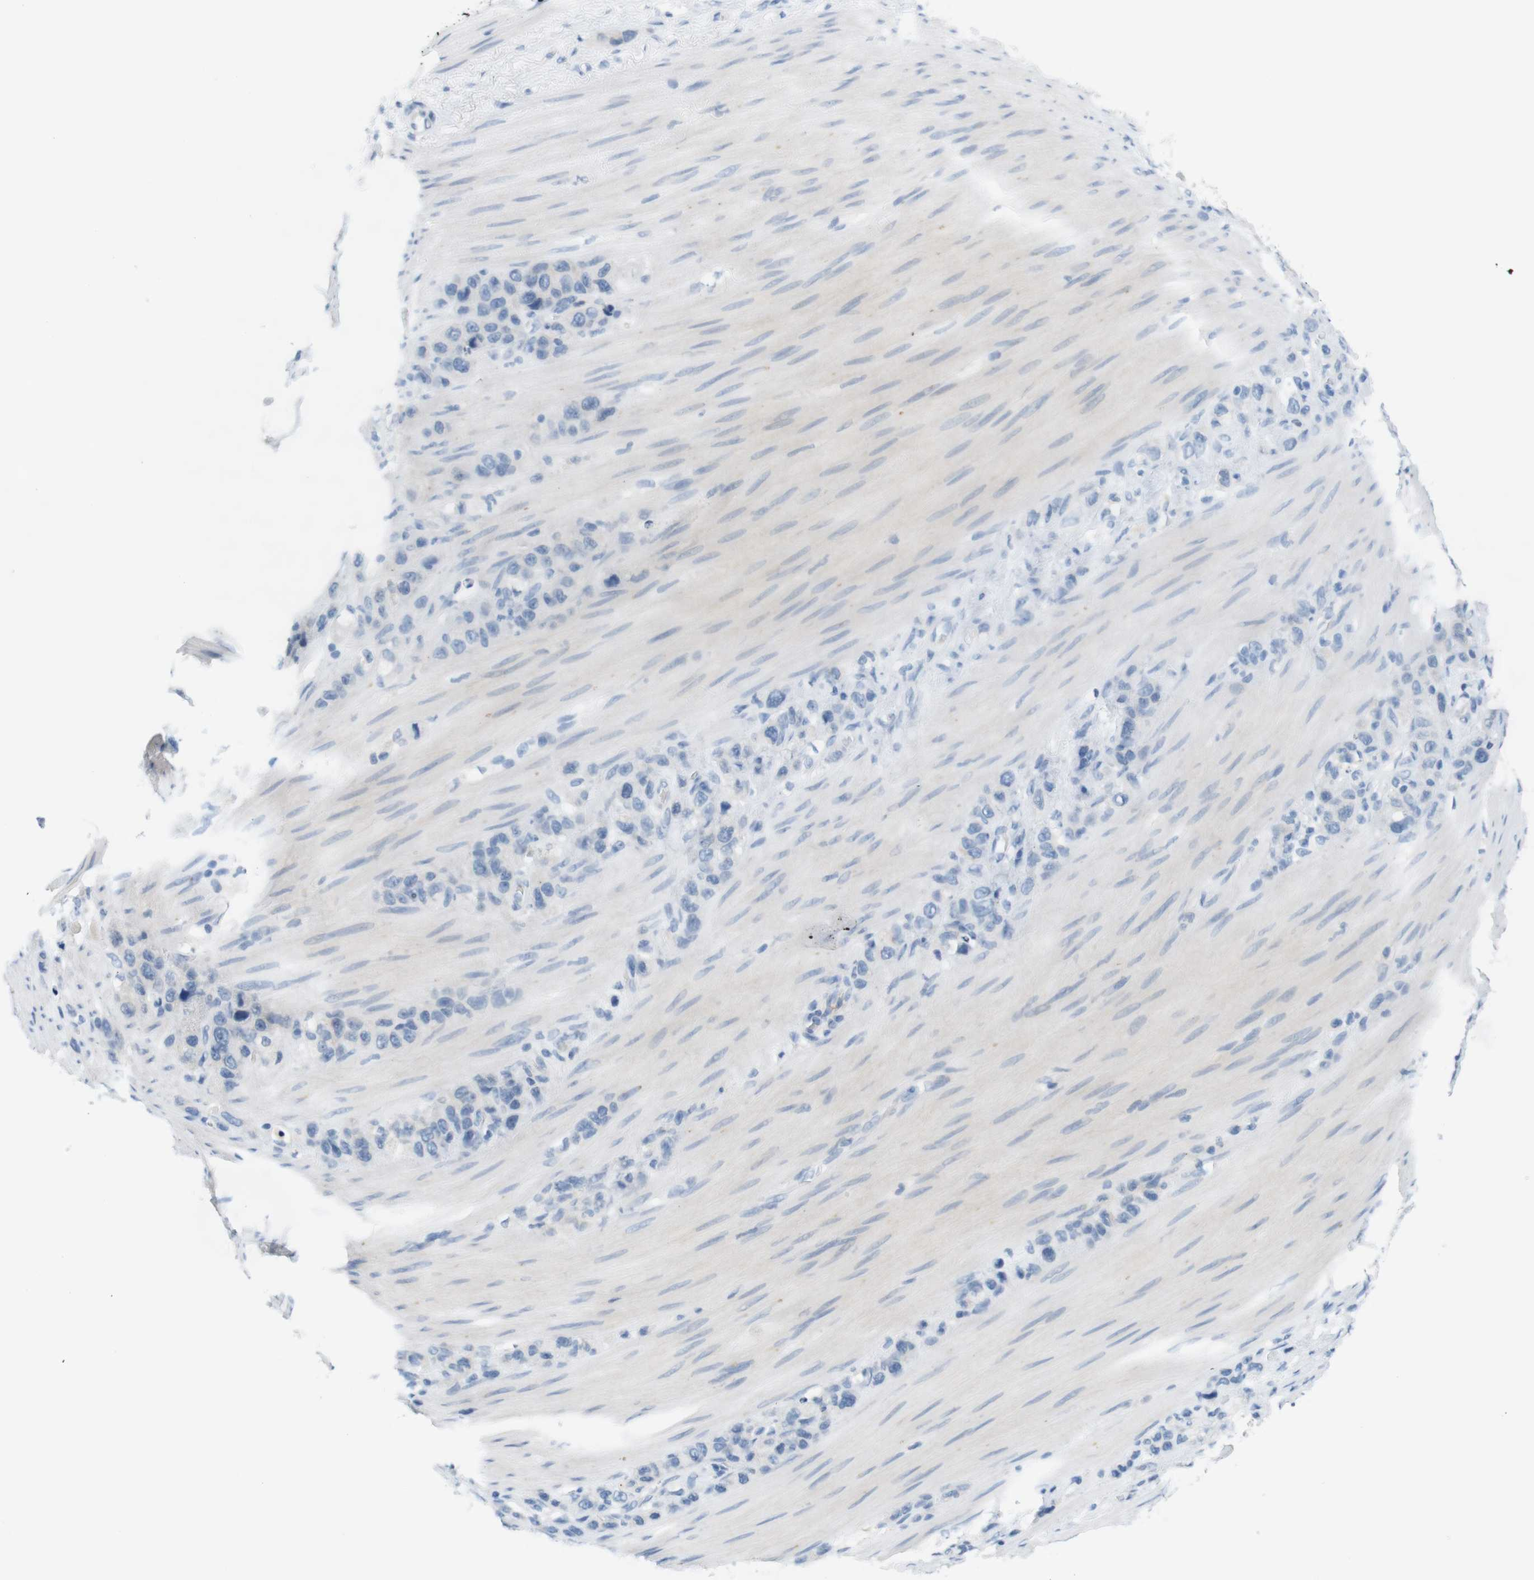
{"staining": {"intensity": "negative", "quantity": "none", "location": "none"}, "tissue": "stomach cancer", "cell_type": "Tumor cells", "image_type": "cancer", "snomed": [{"axis": "morphology", "description": "Adenocarcinoma, NOS"}, {"axis": "morphology", "description": "Adenocarcinoma, High grade"}, {"axis": "topography", "description": "Stomach, upper"}, {"axis": "topography", "description": "Stomach, lower"}], "caption": "Immunohistochemistry (IHC) image of neoplastic tissue: human stomach cancer stained with DAB shows no significant protein expression in tumor cells. The staining was performed using DAB (3,3'-diaminobenzidine) to visualize the protein expression in brown, while the nuclei were stained in blue with hematoxylin (Magnification: 20x).", "gene": "LRRK2", "patient": {"sex": "female", "age": 65}}